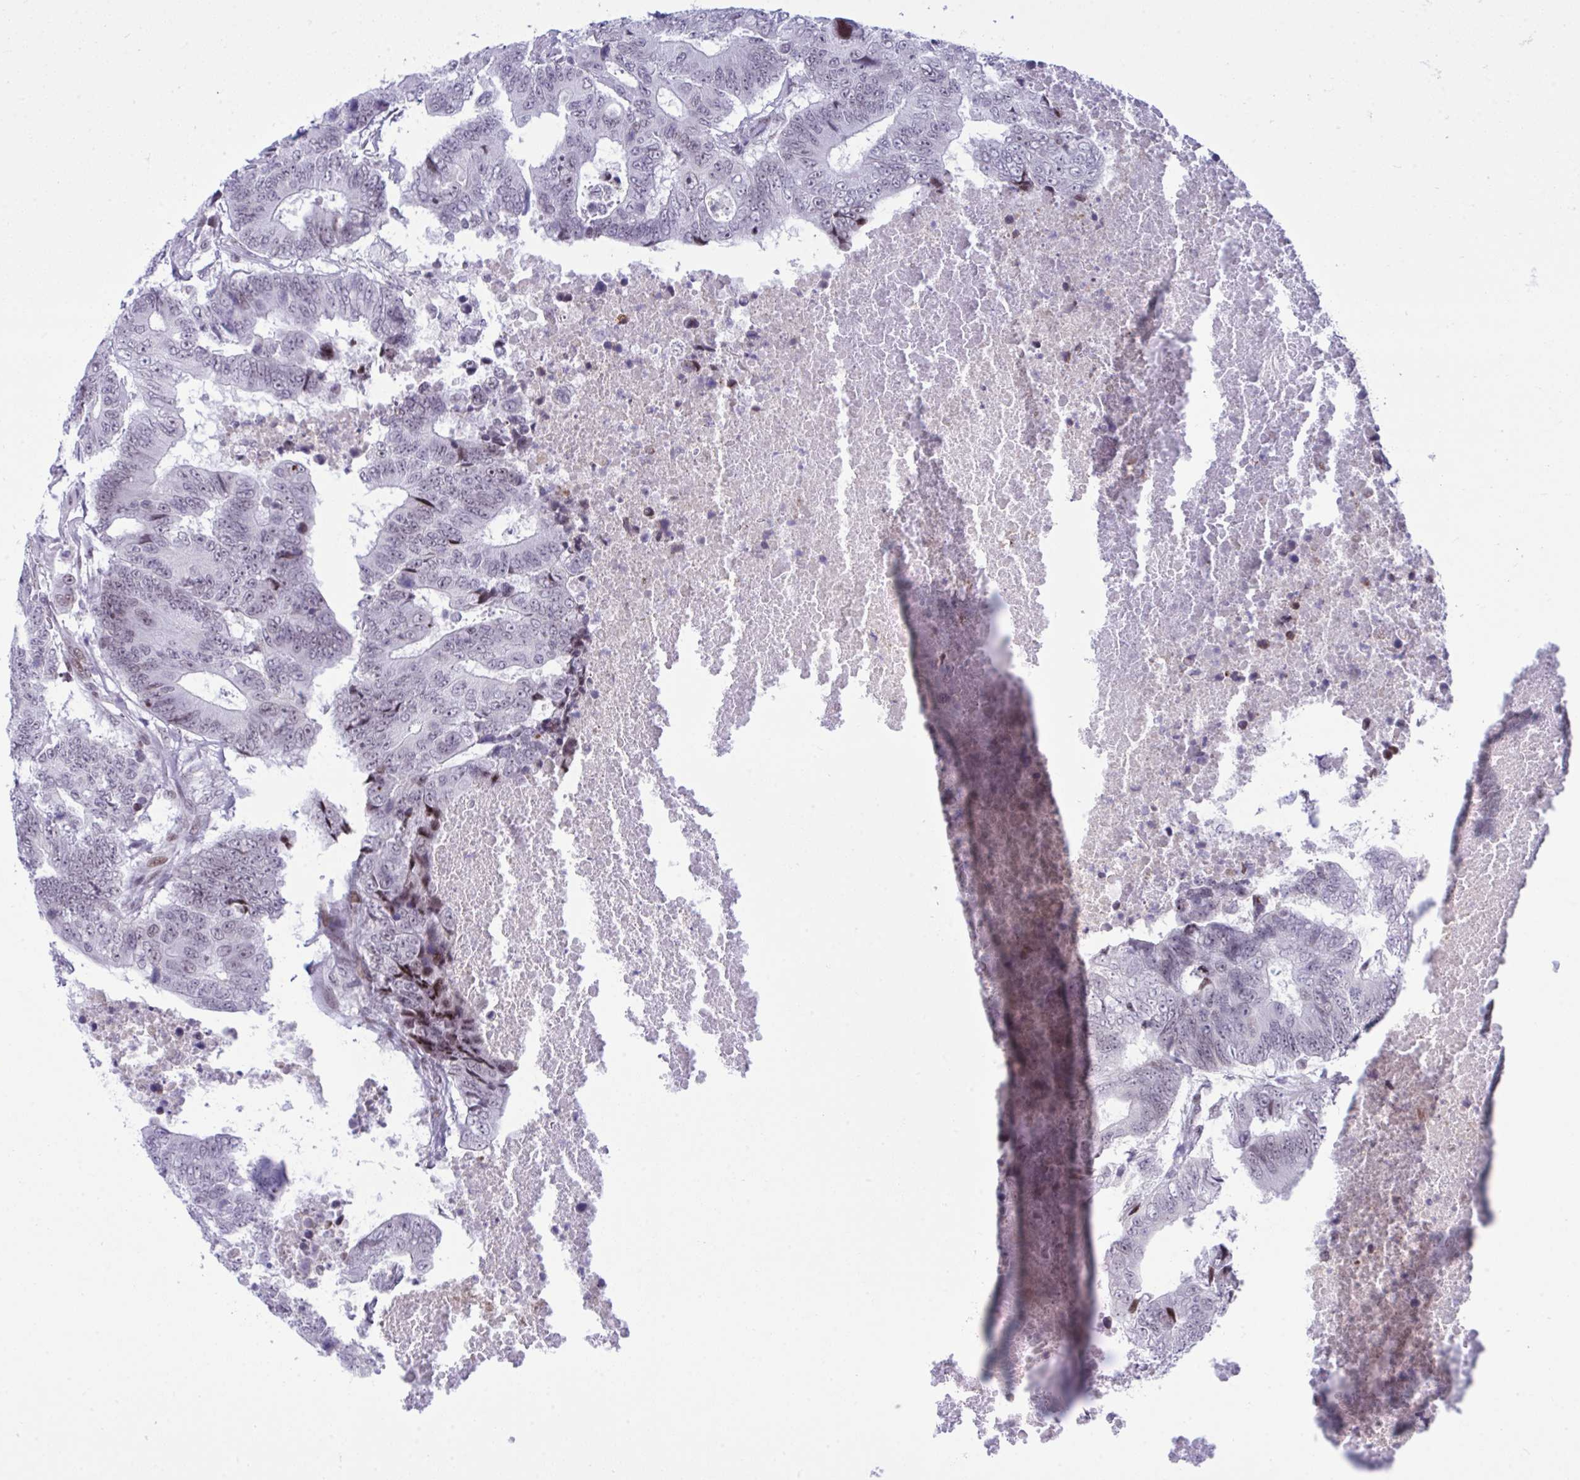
{"staining": {"intensity": "negative", "quantity": "none", "location": "none"}, "tissue": "colorectal cancer", "cell_type": "Tumor cells", "image_type": "cancer", "snomed": [{"axis": "morphology", "description": "Adenocarcinoma, NOS"}, {"axis": "topography", "description": "Colon"}], "caption": "Histopathology image shows no significant protein staining in tumor cells of colorectal adenocarcinoma. (Stains: DAB (3,3'-diaminobenzidine) immunohistochemistry (IHC) with hematoxylin counter stain, Microscopy: brightfield microscopy at high magnification).", "gene": "ZFHX3", "patient": {"sex": "female", "age": 48}}